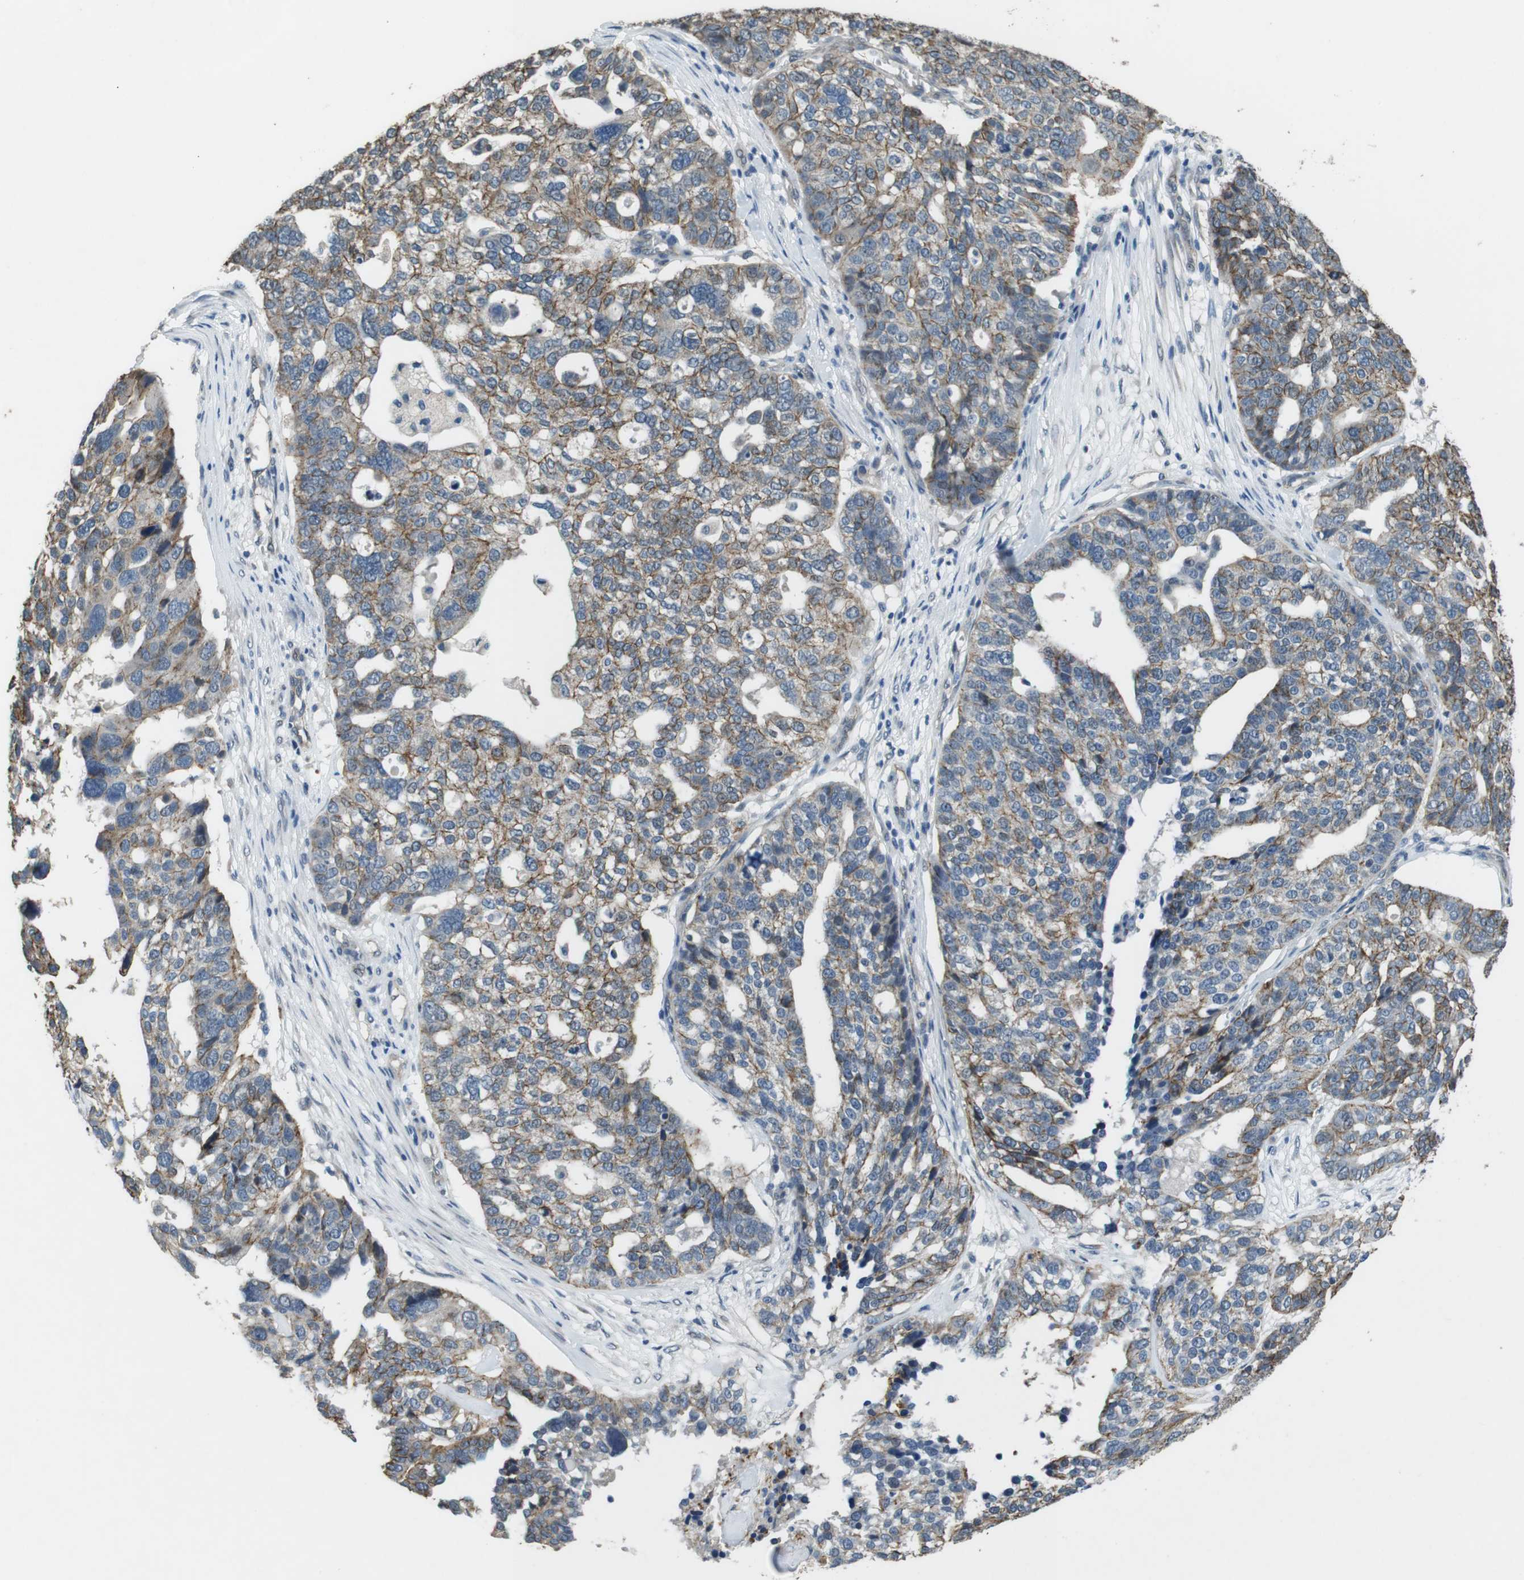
{"staining": {"intensity": "weak", "quantity": ">75%", "location": "cytoplasmic/membranous"}, "tissue": "ovarian cancer", "cell_type": "Tumor cells", "image_type": "cancer", "snomed": [{"axis": "morphology", "description": "Cystadenocarcinoma, serous, NOS"}, {"axis": "topography", "description": "Ovary"}], "caption": "Human ovarian serous cystadenocarcinoma stained with a protein marker reveals weak staining in tumor cells.", "gene": "CLDN7", "patient": {"sex": "female", "age": 59}}